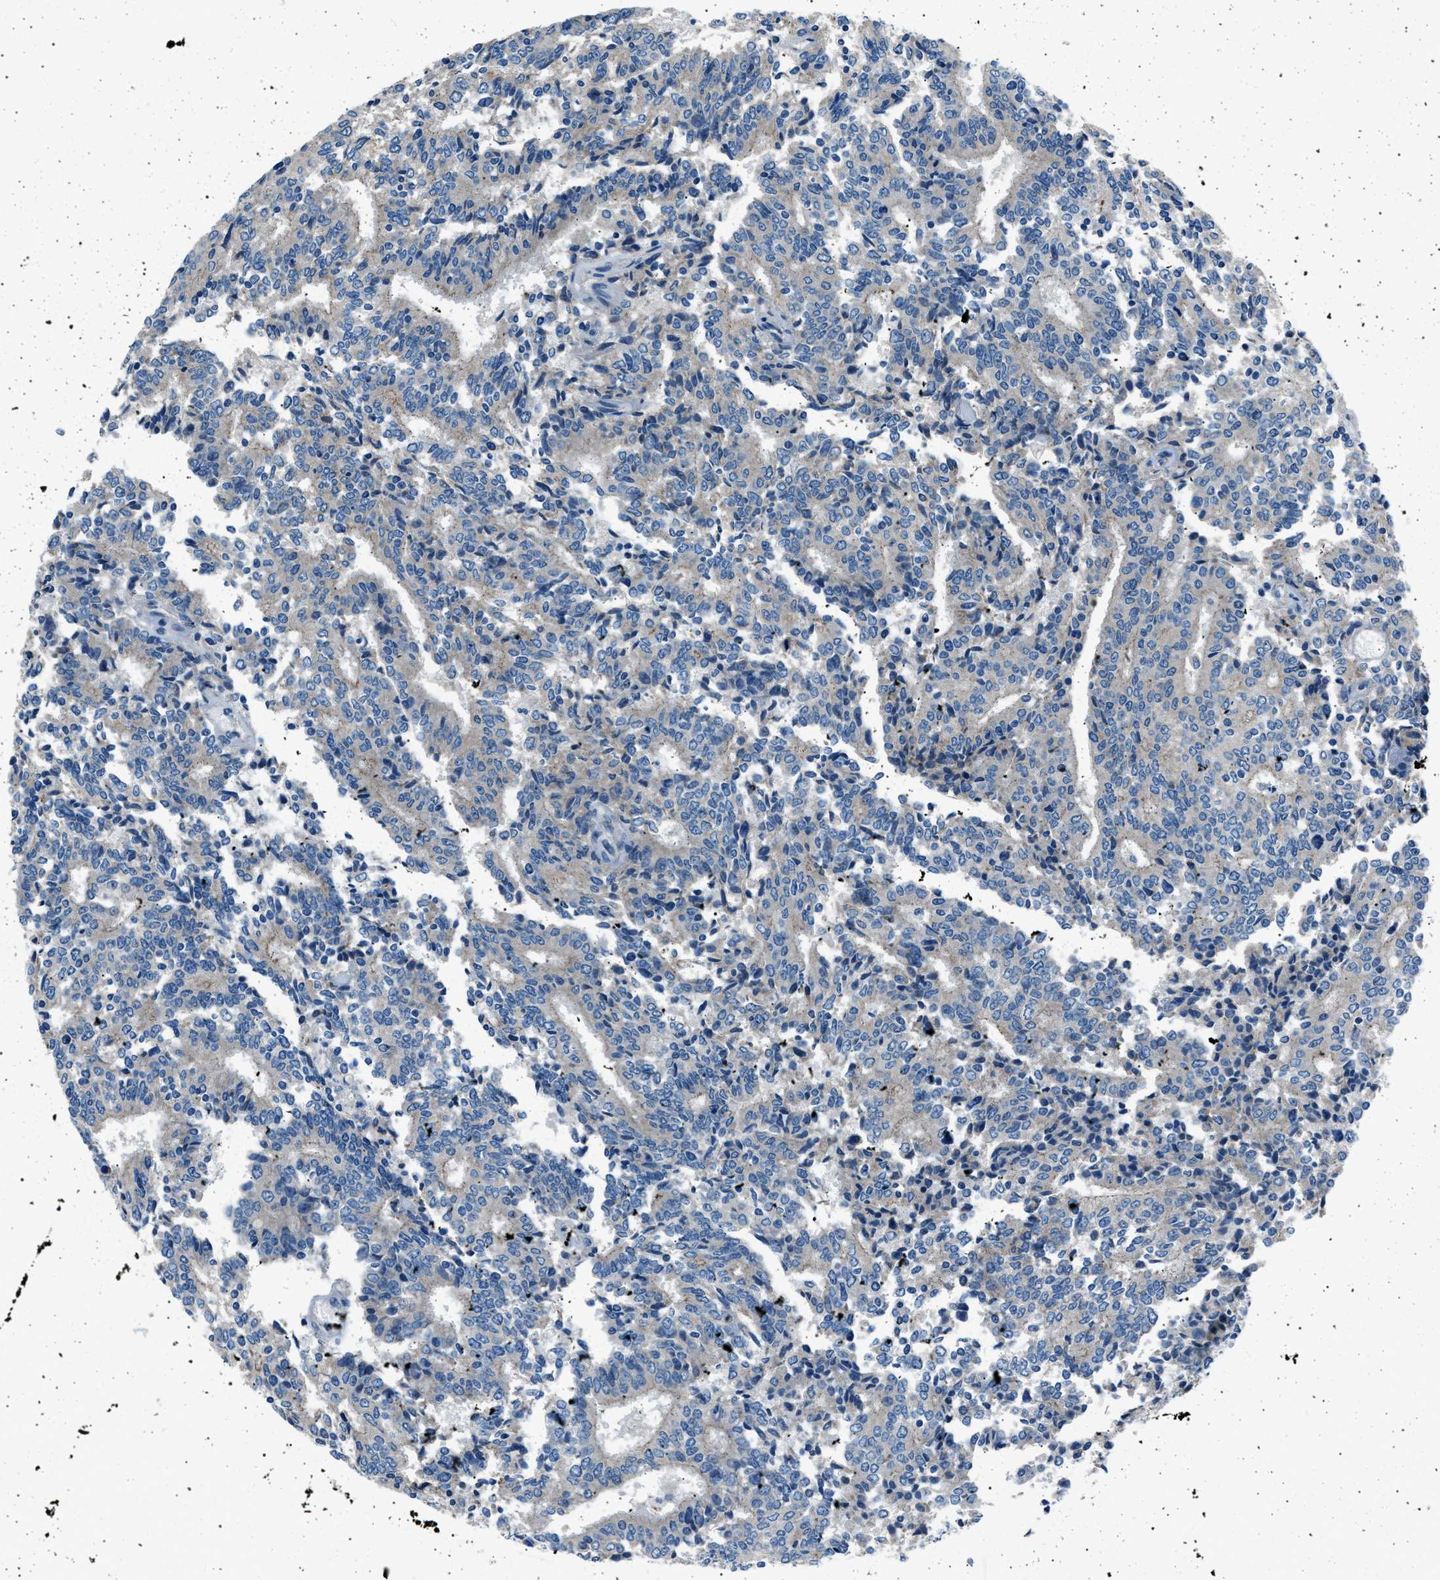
{"staining": {"intensity": "negative", "quantity": "none", "location": "none"}, "tissue": "prostate cancer", "cell_type": "Tumor cells", "image_type": "cancer", "snomed": [{"axis": "morphology", "description": "Normal tissue, NOS"}, {"axis": "morphology", "description": "Adenocarcinoma, High grade"}, {"axis": "topography", "description": "Prostate"}, {"axis": "topography", "description": "Seminal veicle"}], "caption": "DAB (3,3'-diaminobenzidine) immunohistochemical staining of human adenocarcinoma (high-grade) (prostate) shows no significant expression in tumor cells.", "gene": "LRRC37B", "patient": {"sex": "male", "age": 55}}